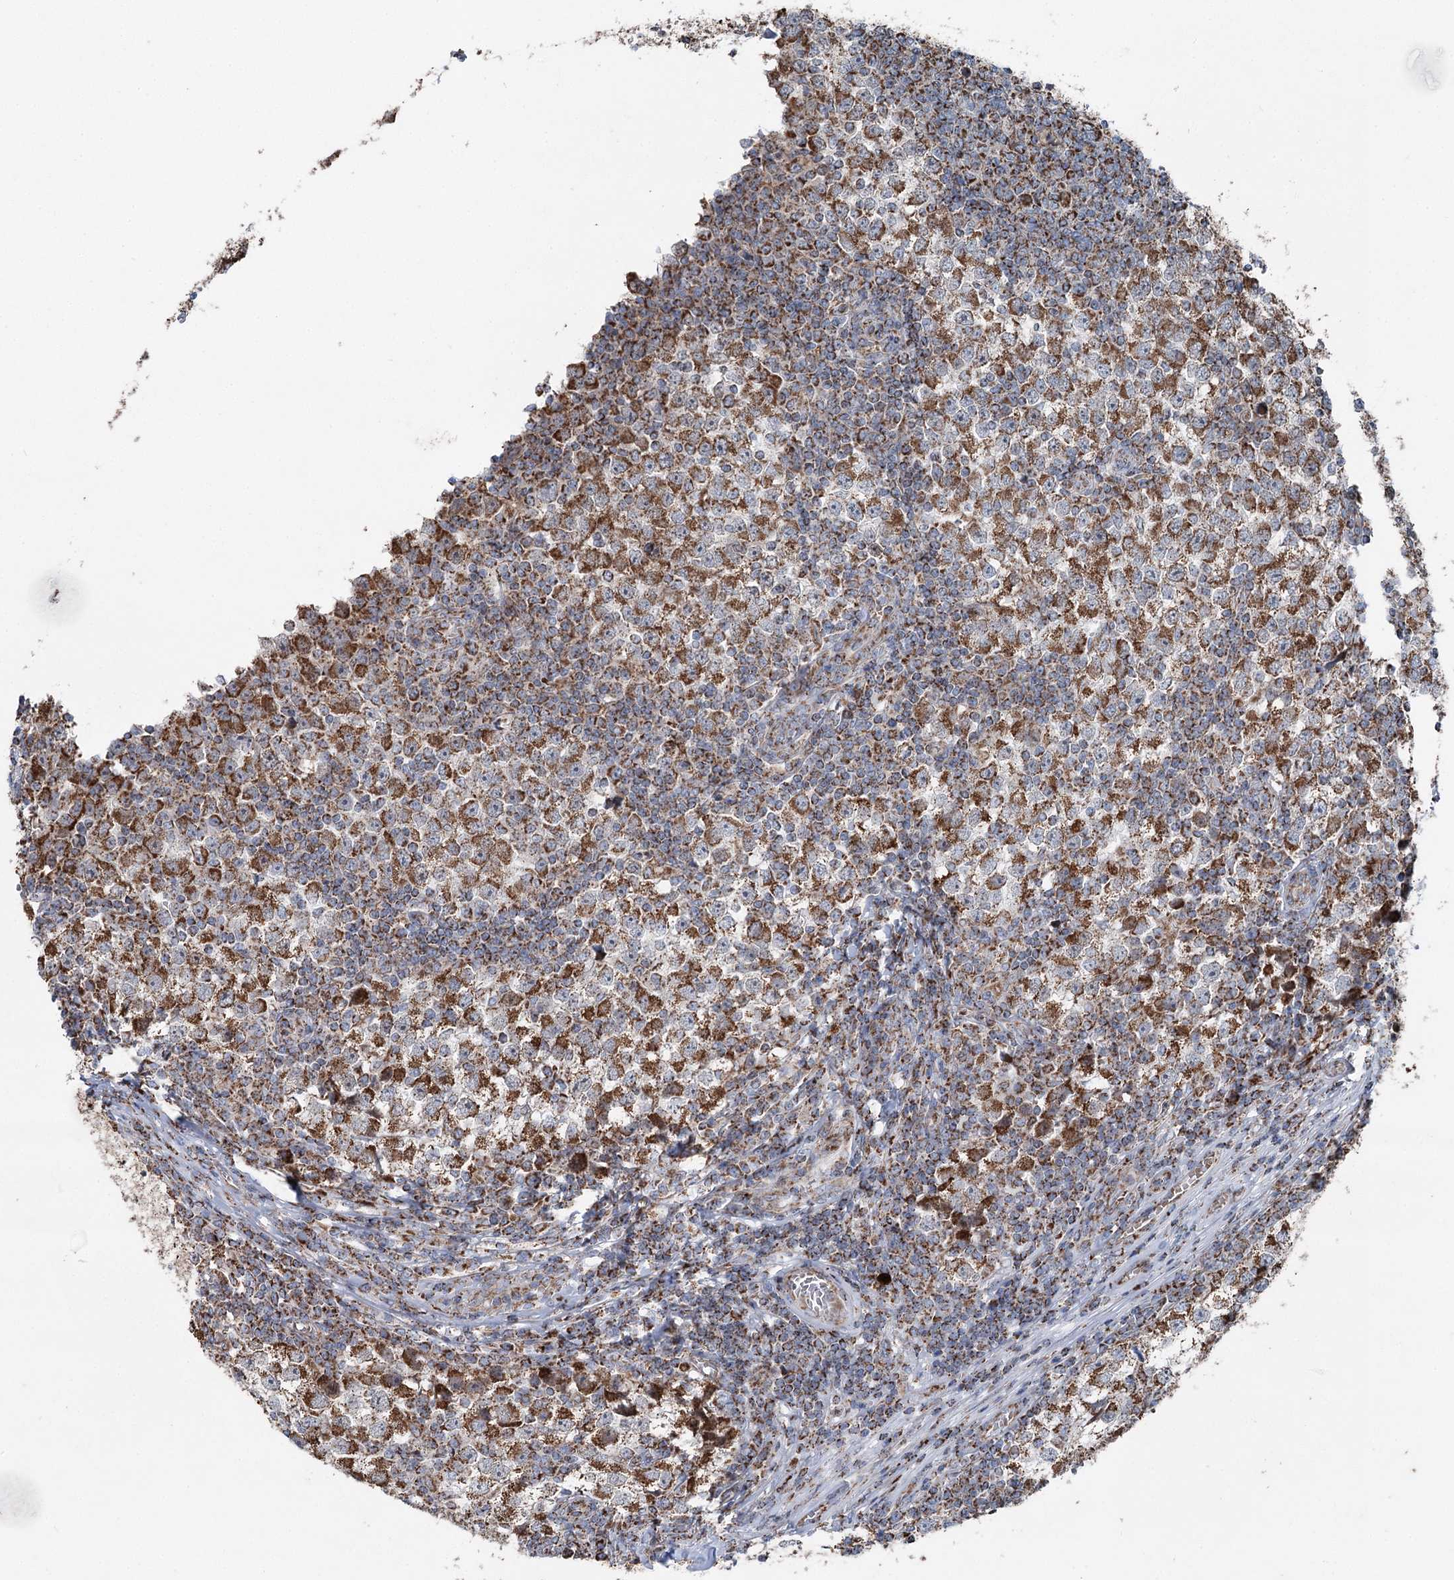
{"staining": {"intensity": "strong", "quantity": ">75%", "location": "cytoplasmic/membranous"}, "tissue": "testis cancer", "cell_type": "Tumor cells", "image_type": "cancer", "snomed": [{"axis": "morphology", "description": "Seminoma, NOS"}, {"axis": "topography", "description": "Testis"}], "caption": "Brown immunohistochemical staining in seminoma (testis) reveals strong cytoplasmic/membranous staining in about >75% of tumor cells.", "gene": "UCN3", "patient": {"sex": "male", "age": 65}}